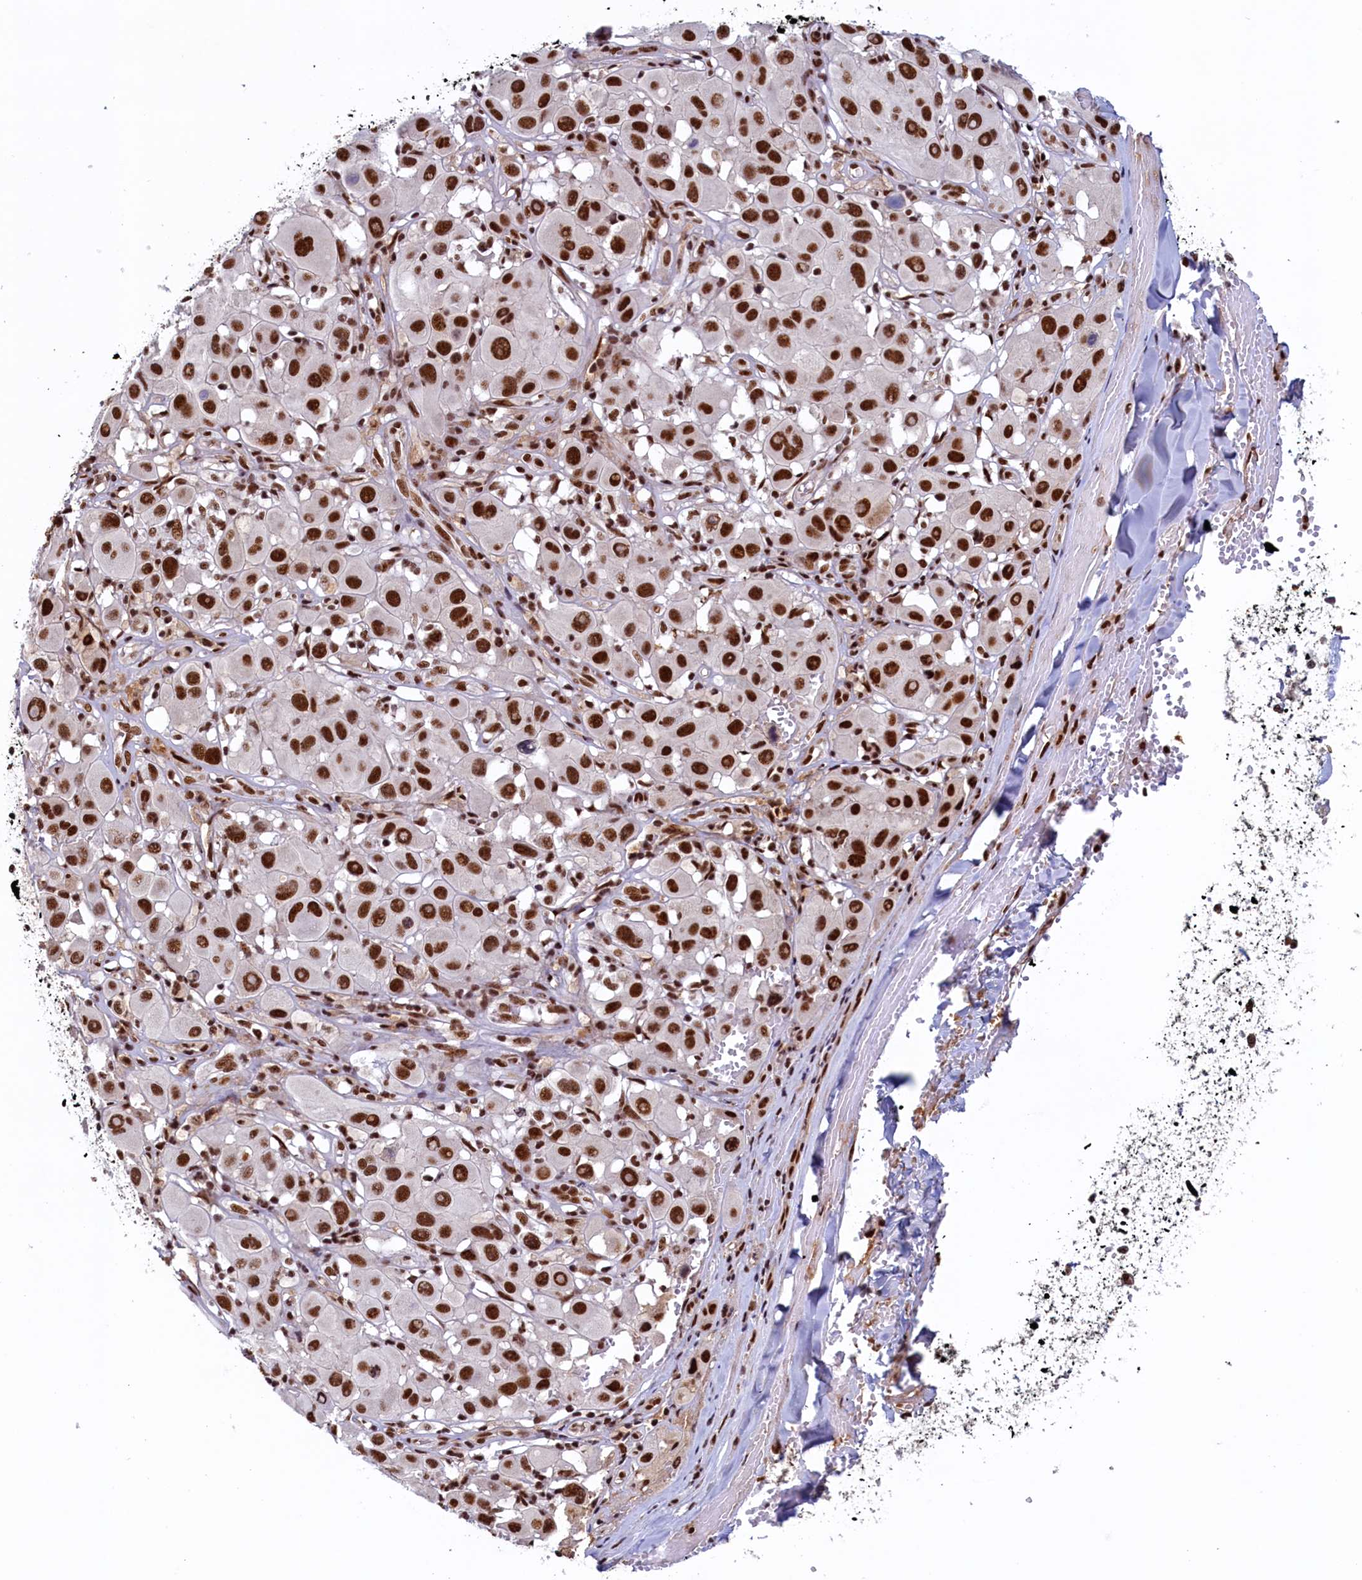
{"staining": {"intensity": "strong", "quantity": ">75%", "location": "nuclear"}, "tissue": "melanoma", "cell_type": "Tumor cells", "image_type": "cancer", "snomed": [{"axis": "morphology", "description": "Malignant melanoma, Metastatic site"}, {"axis": "topography", "description": "Skin"}], "caption": "Tumor cells exhibit high levels of strong nuclear staining in approximately >75% of cells in human melanoma. (IHC, brightfield microscopy, high magnification).", "gene": "ZC3H18", "patient": {"sex": "male", "age": 41}}